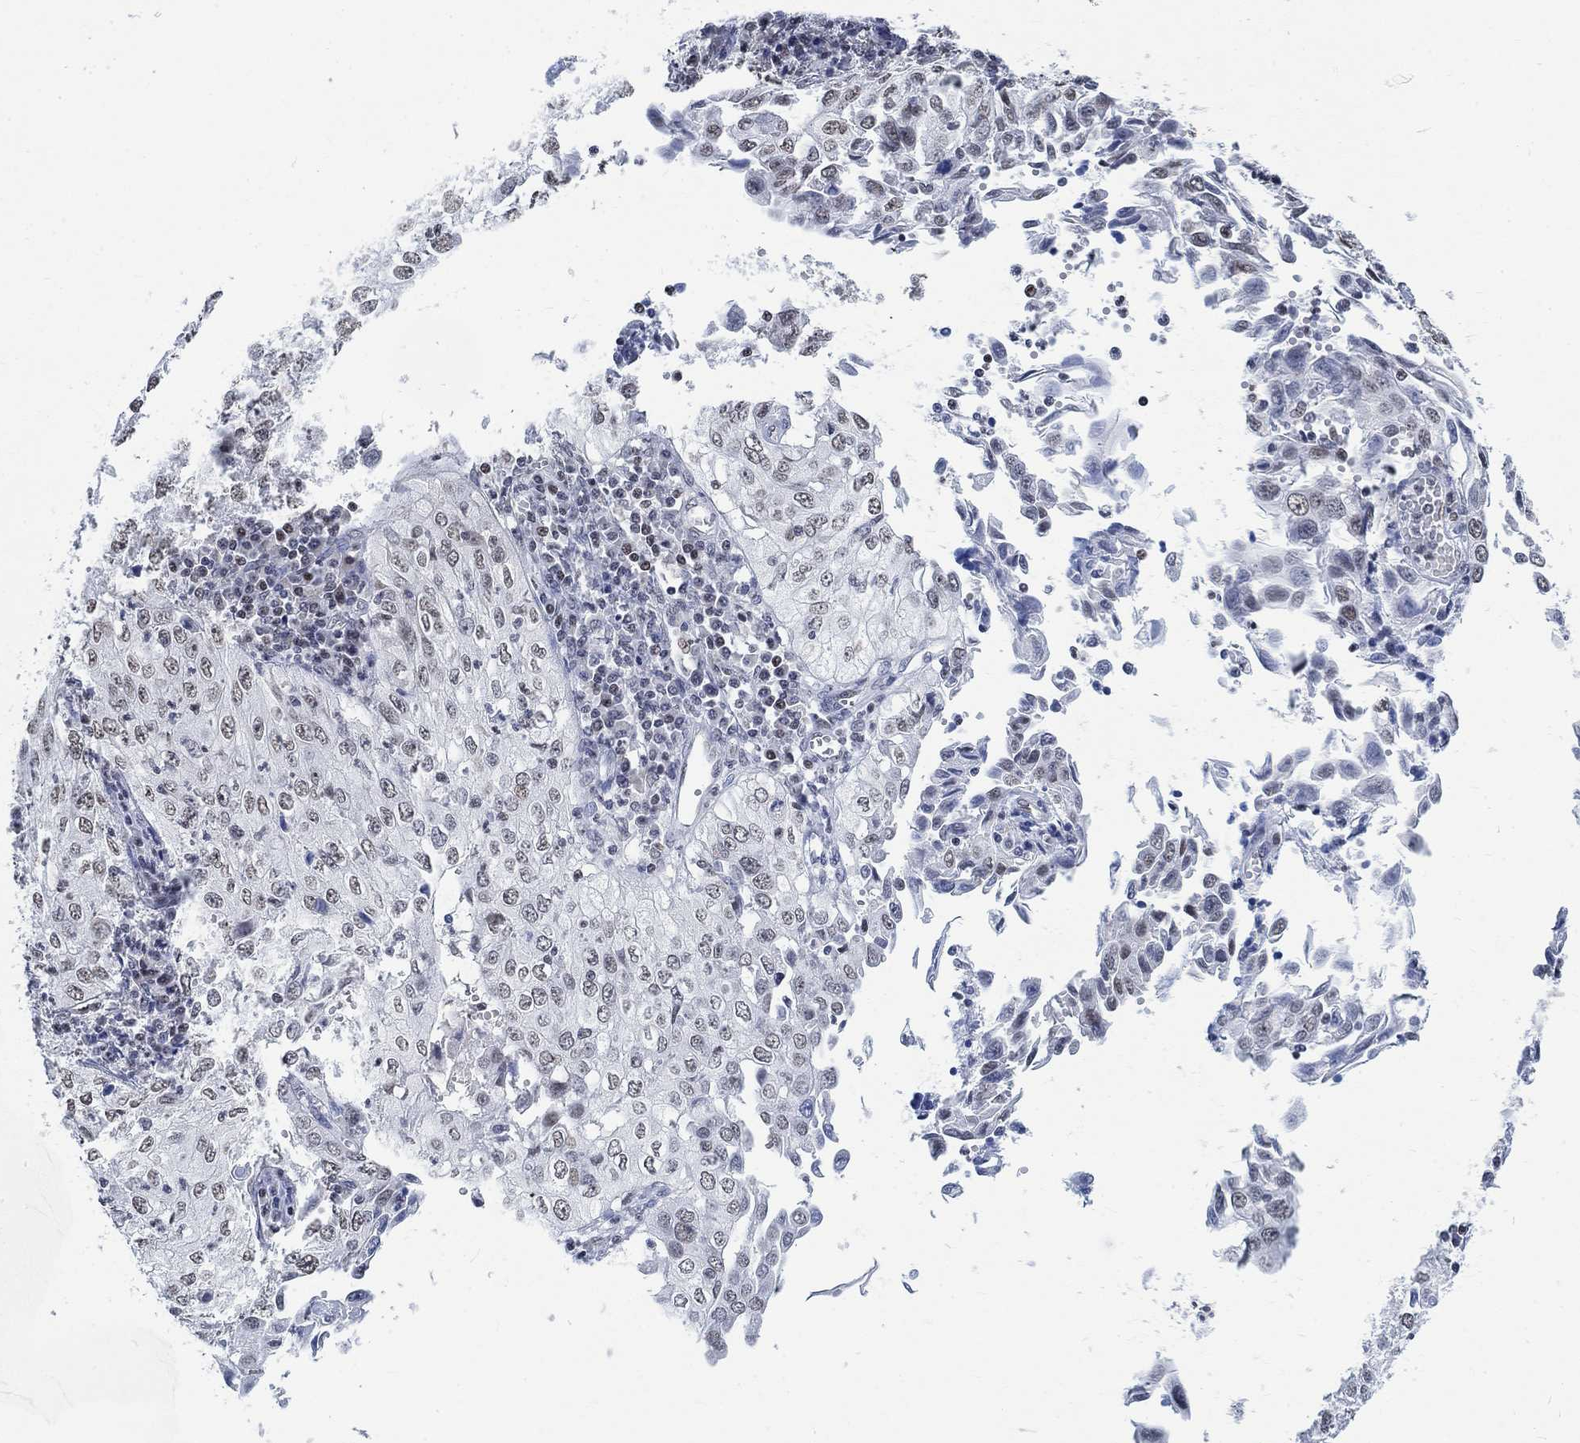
{"staining": {"intensity": "negative", "quantity": "none", "location": "none"}, "tissue": "cervical cancer", "cell_type": "Tumor cells", "image_type": "cancer", "snomed": [{"axis": "morphology", "description": "Squamous cell carcinoma, NOS"}, {"axis": "topography", "description": "Cervix"}], "caption": "Protein analysis of cervical squamous cell carcinoma shows no significant expression in tumor cells.", "gene": "KCNH8", "patient": {"sex": "female", "age": 24}}